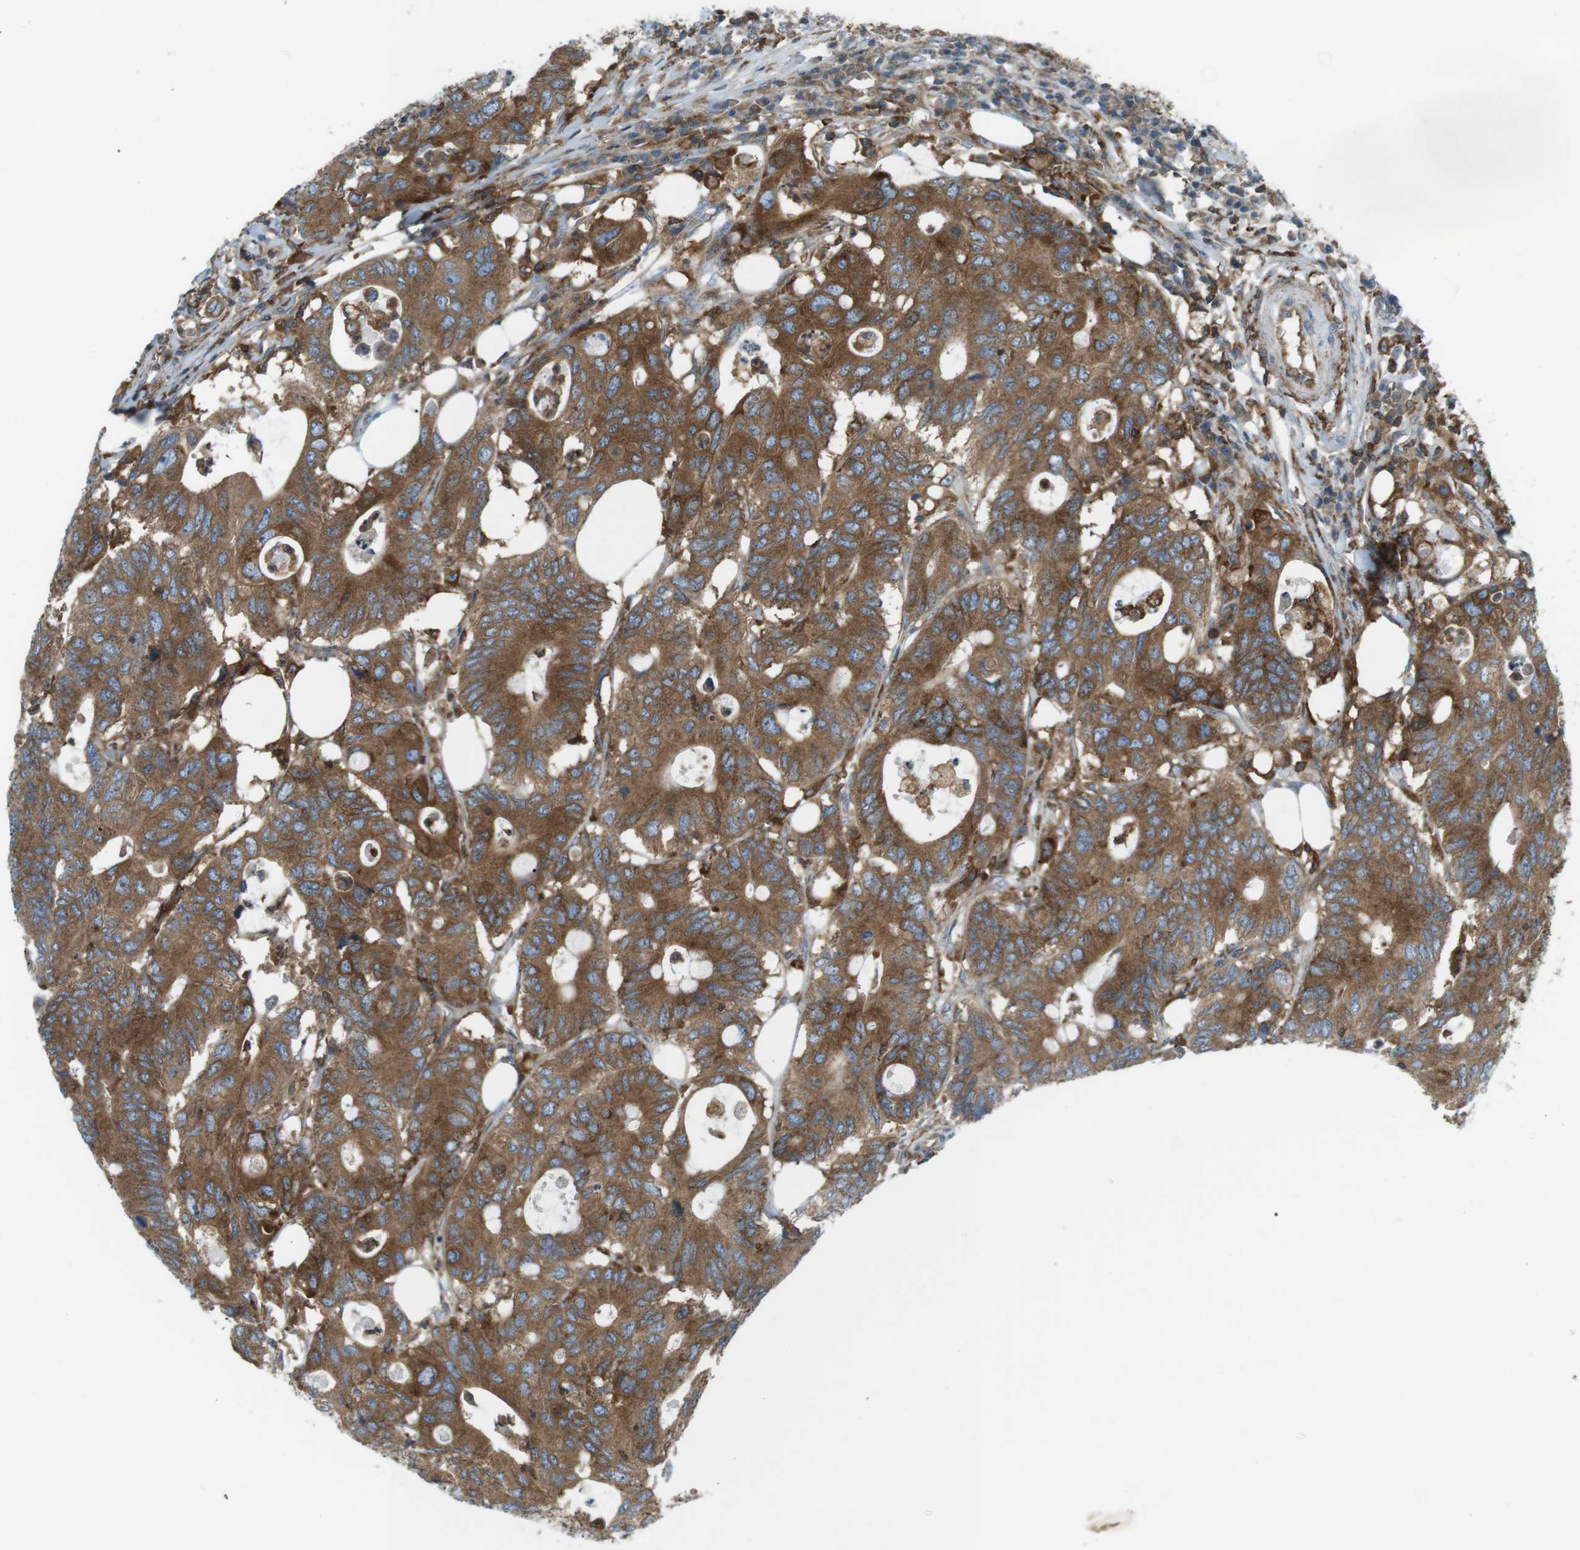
{"staining": {"intensity": "moderate", "quantity": ">75%", "location": "cytoplasmic/membranous"}, "tissue": "colorectal cancer", "cell_type": "Tumor cells", "image_type": "cancer", "snomed": [{"axis": "morphology", "description": "Adenocarcinoma, NOS"}, {"axis": "topography", "description": "Colon"}], "caption": "Protein staining demonstrates moderate cytoplasmic/membranous expression in about >75% of tumor cells in colorectal cancer (adenocarcinoma).", "gene": "FLII", "patient": {"sex": "male", "age": 71}}